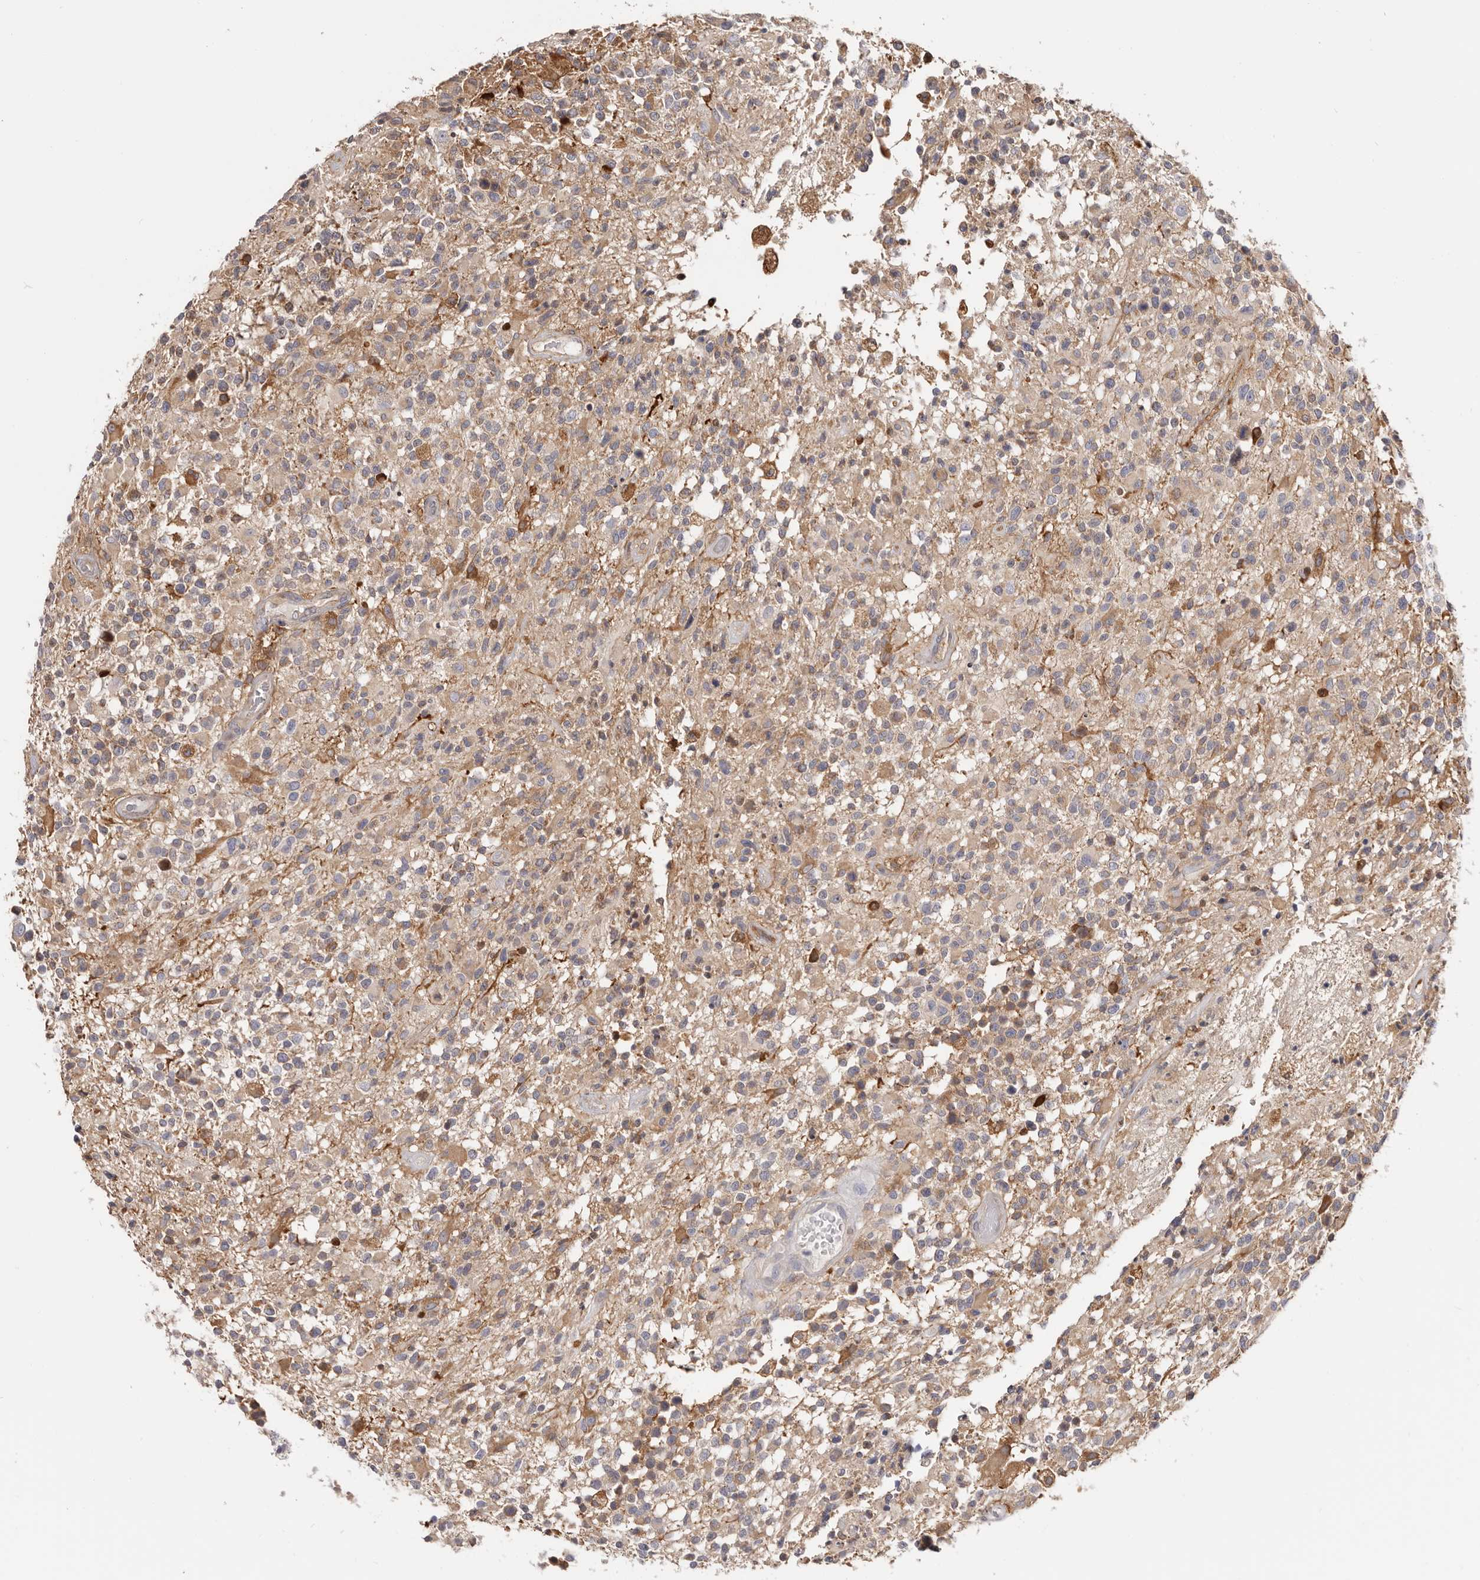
{"staining": {"intensity": "weak", "quantity": "<25%", "location": "cytoplasmic/membranous"}, "tissue": "glioma", "cell_type": "Tumor cells", "image_type": "cancer", "snomed": [{"axis": "morphology", "description": "Glioma, malignant, High grade"}, {"axis": "morphology", "description": "Glioblastoma, NOS"}, {"axis": "topography", "description": "Brain"}], "caption": "Immunohistochemistry (IHC) of glioma displays no expression in tumor cells.", "gene": "LAP3", "patient": {"sex": "male", "age": 60}}